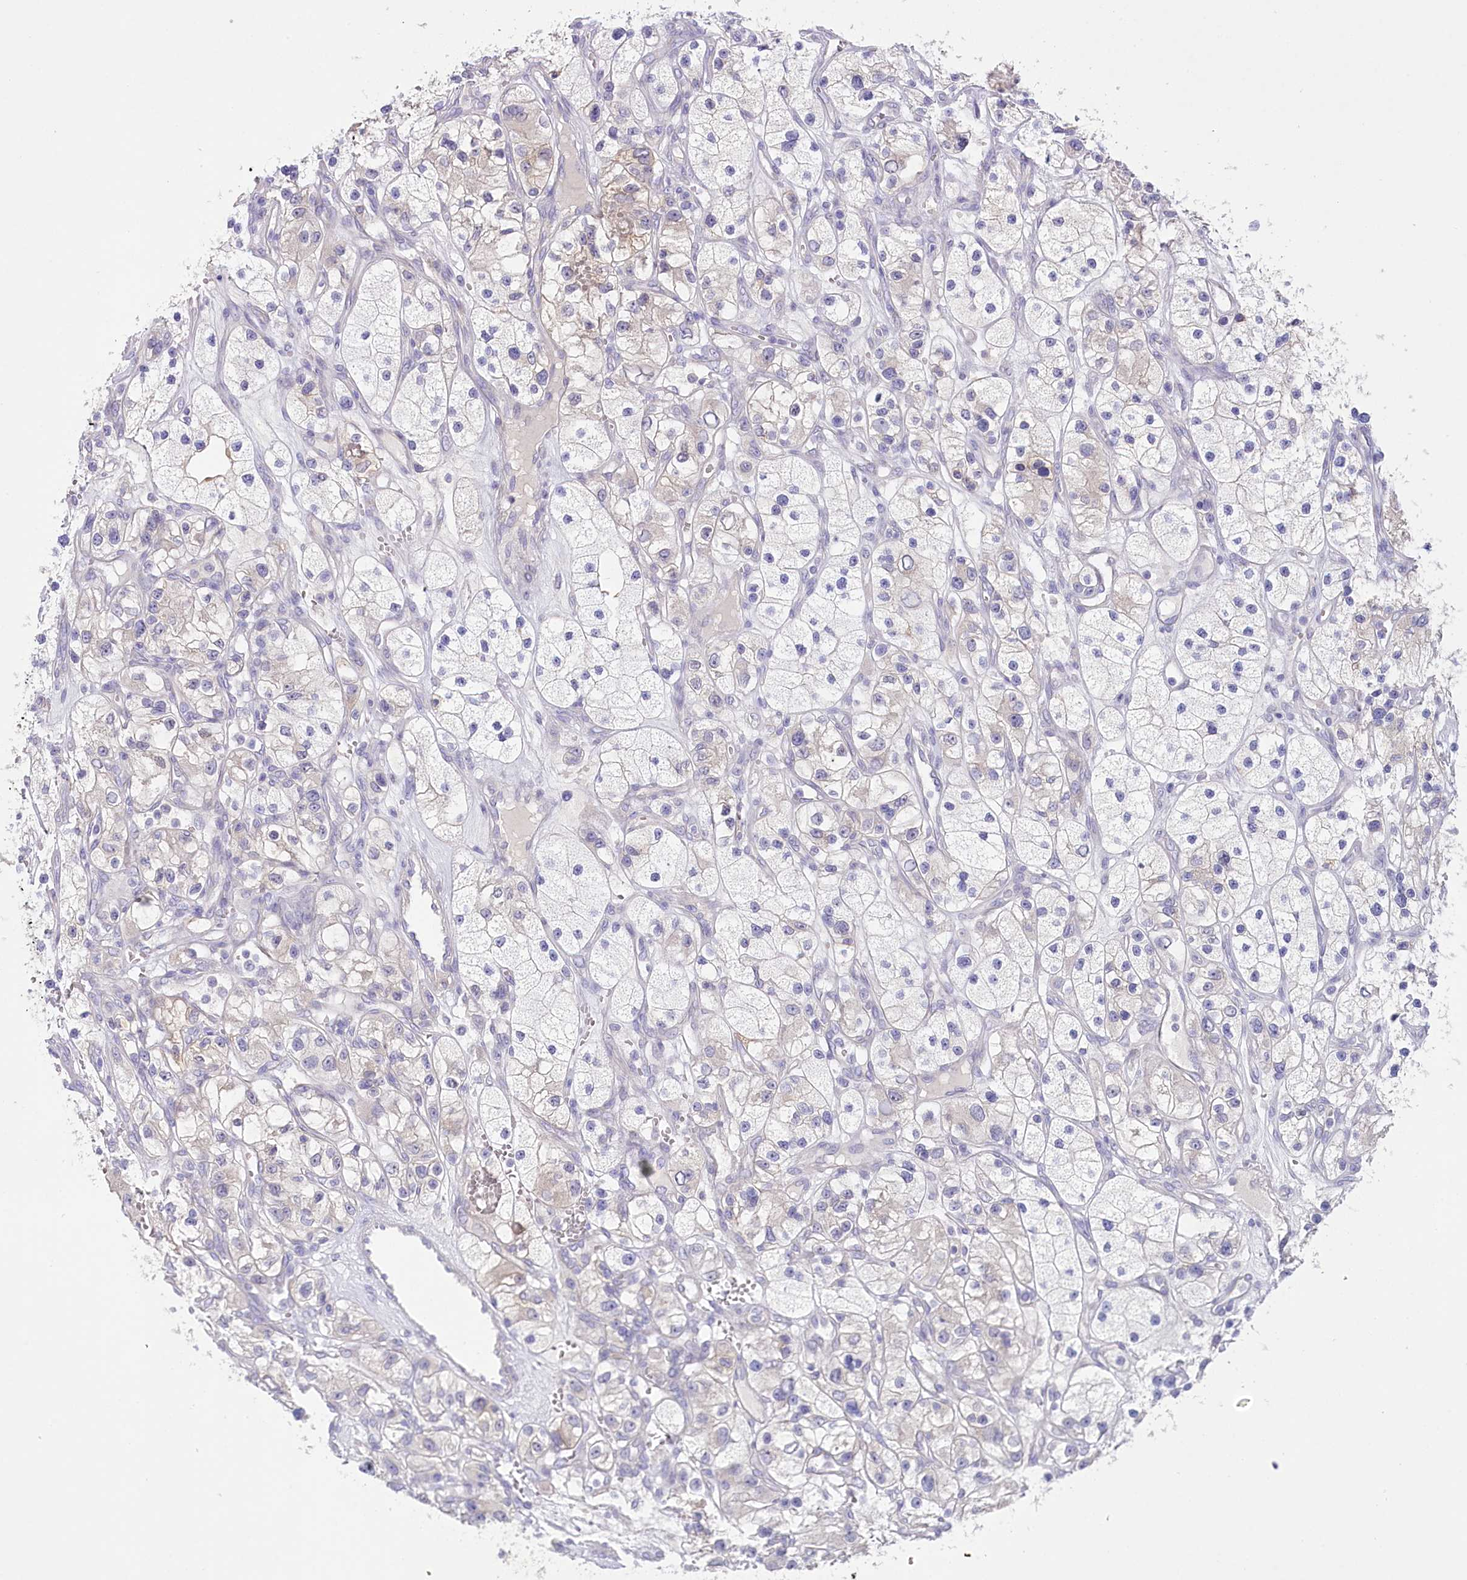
{"staining": {"intensity": "negative", "quantity": "none", "location": "none"}, "tissue": "renal cancer", "cell_type": "Tumor cells", "image_type": "cancer", "snomed": [{"axis": "morphology", "description": "Adenocarcinoma, NOS"}, {"axis": "topography", "description": "Kidney"}], "caption": "Immunohistochemistry (IHC) of human renal cancer shows no positivity in tumor cells.", "gene": "MYOZ1", "patient": {"sex": "female", "age": 57}}